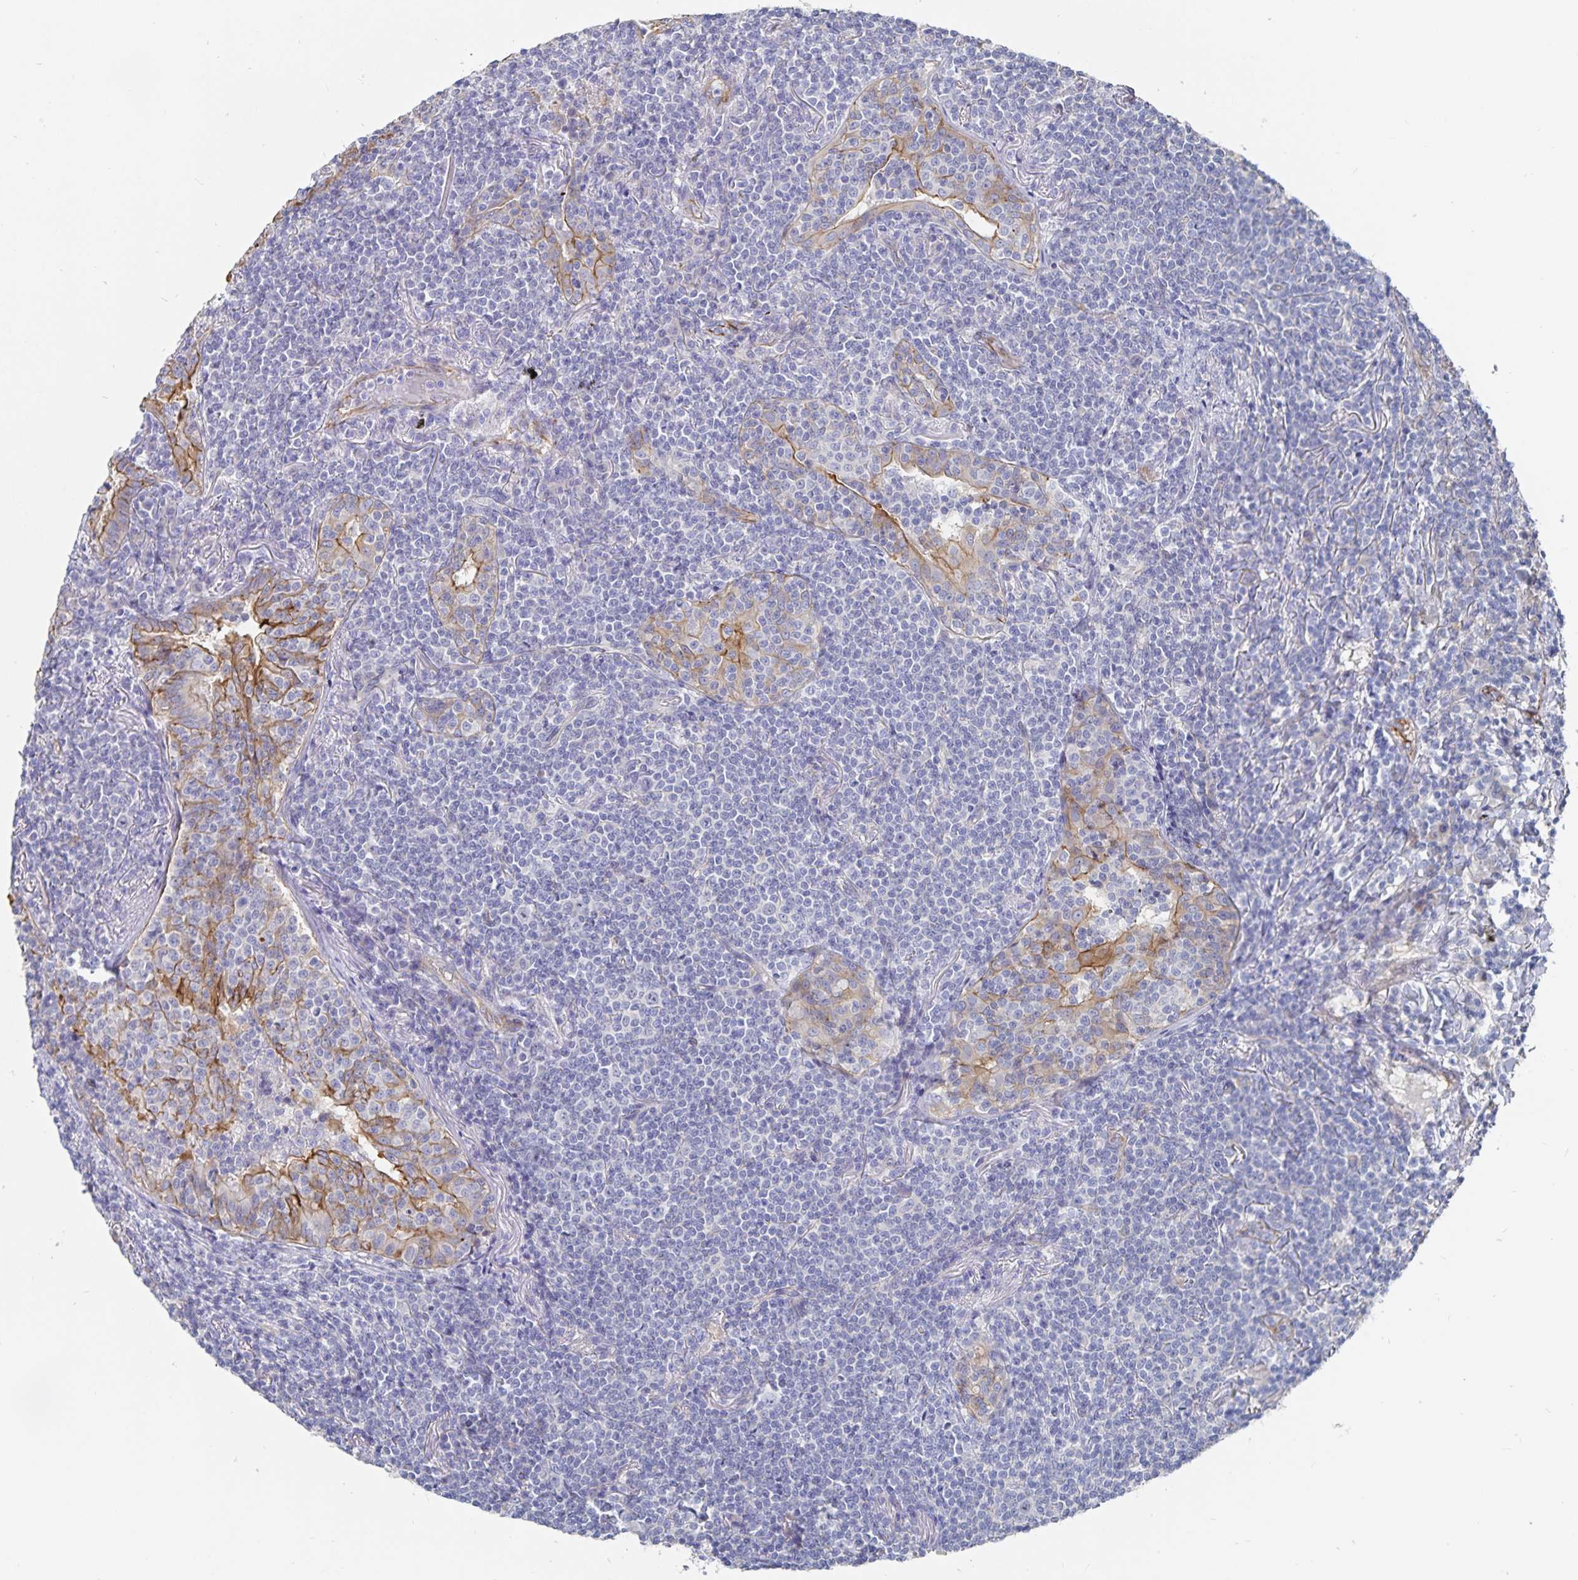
{"staining": {"intensity": "negative", "quantity": "none", "location": "none"}, "tissue": "lymphoma", "cell_type": "Tumor cells", "image_type": "cancer", "snomed": [{"axis": "morphology", "description": "Malignant lymphoma, non-Hodgkin's type, Low grade"}, {"axis": "topography", "description": "Lung"}], "caption": "A histopathology image of lymphoma stained for a protein reveals no brown staining in tumor cells. The staining was performed using DAB to visualize the protein expression in brown, while the nuclei were stained in blue with hematoxylin (Magnification: 20x).", "gene": "SSTR1", "patient": {"sex": "female", "age": 71}}